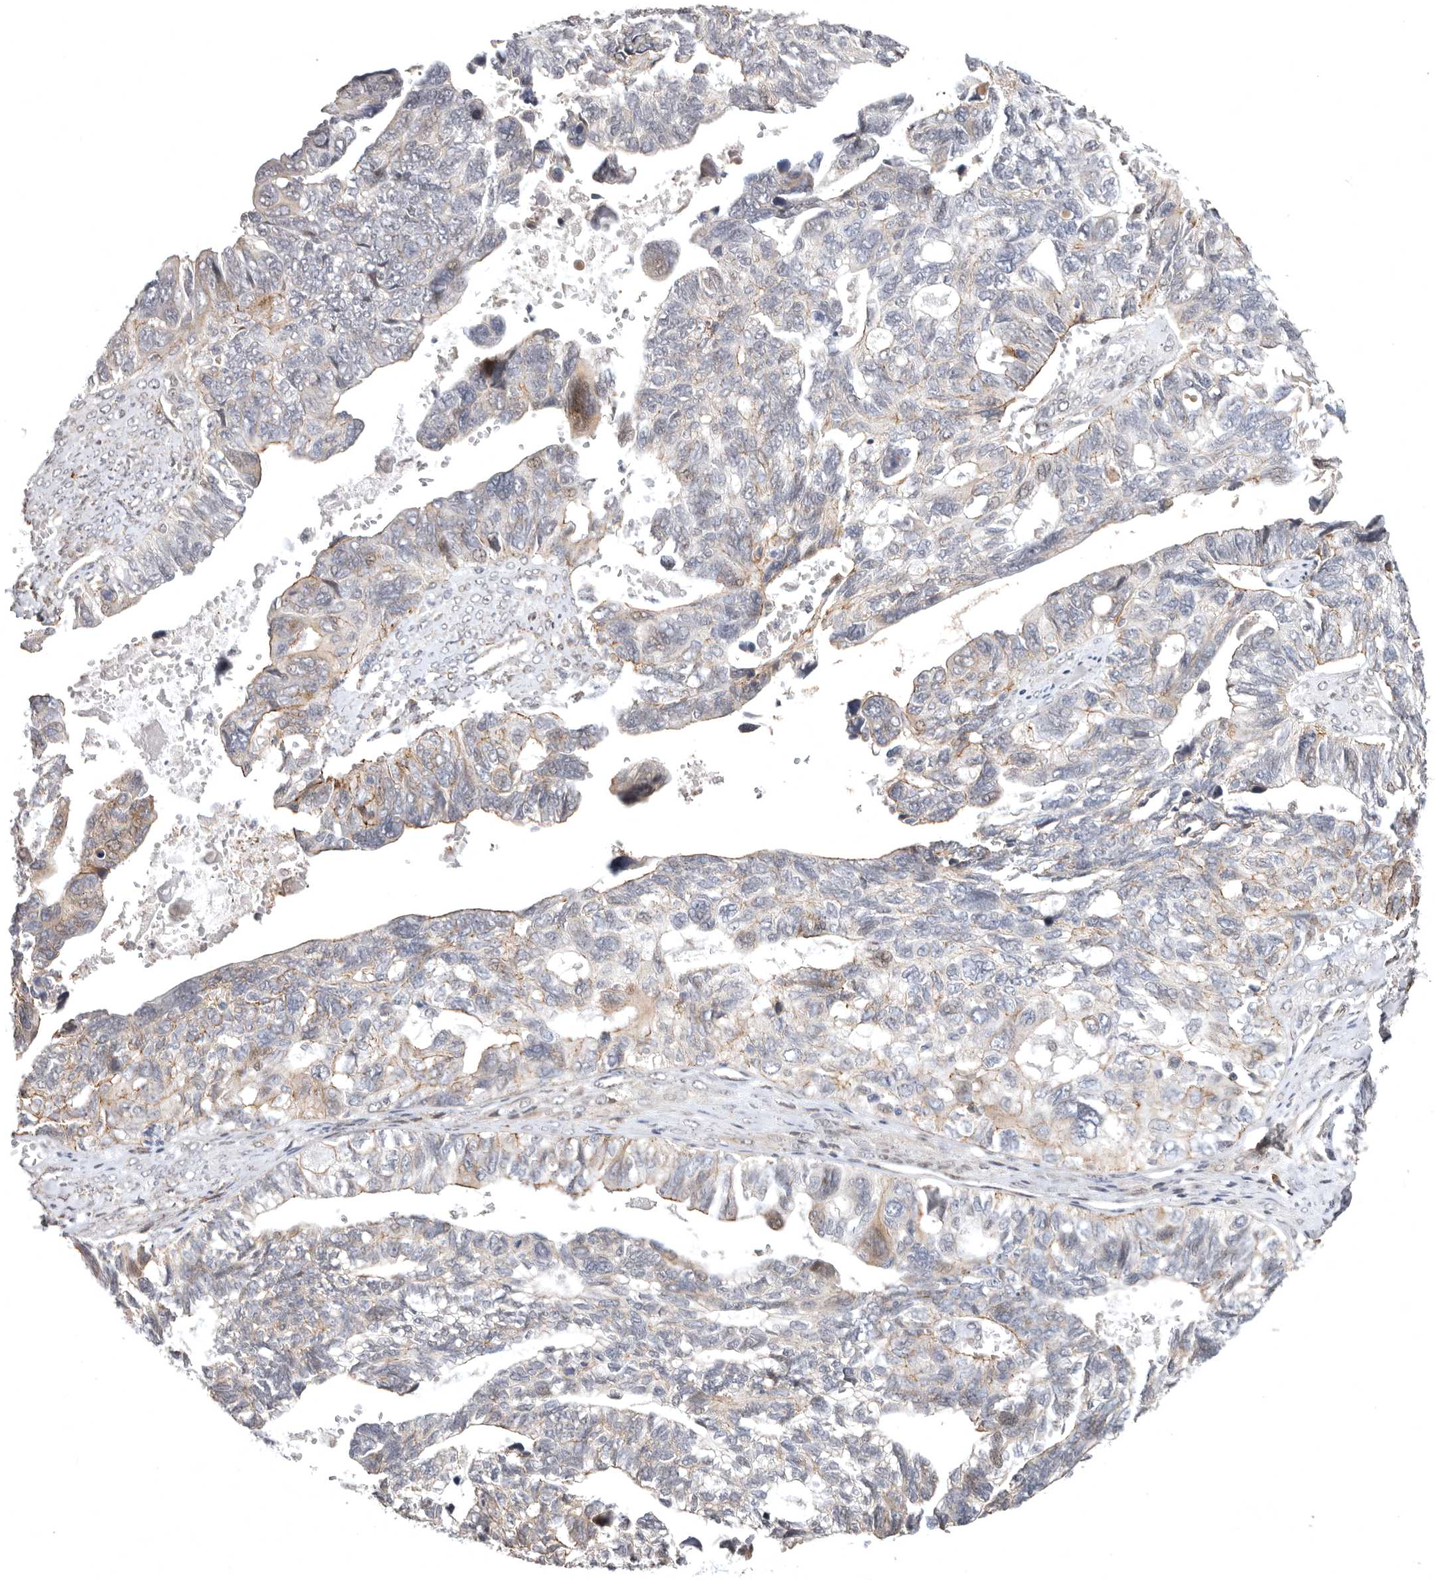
{"staining": {"intensity": "moderate", "quantity": "<25%", "location": "cytoplasmic/membranous"}, "tissue": "ovarian cancer", "cell_type": "Tumor cells", "image_type": "cancer", "snomed": [{"axis": "morphology", "description": "Cystadenocarcinoma, serous, NOS"}, {"axis": "topography", "description": "Ovary"}], "caption": "This is a histology image of IHC staining of ovarian serous cystadenocarcinoma, which shows moderate expression in the cytoplasmic/membranous of tumor cells.", "gene": "SZT2", "patient": {"sex": "female", "age": 79}}